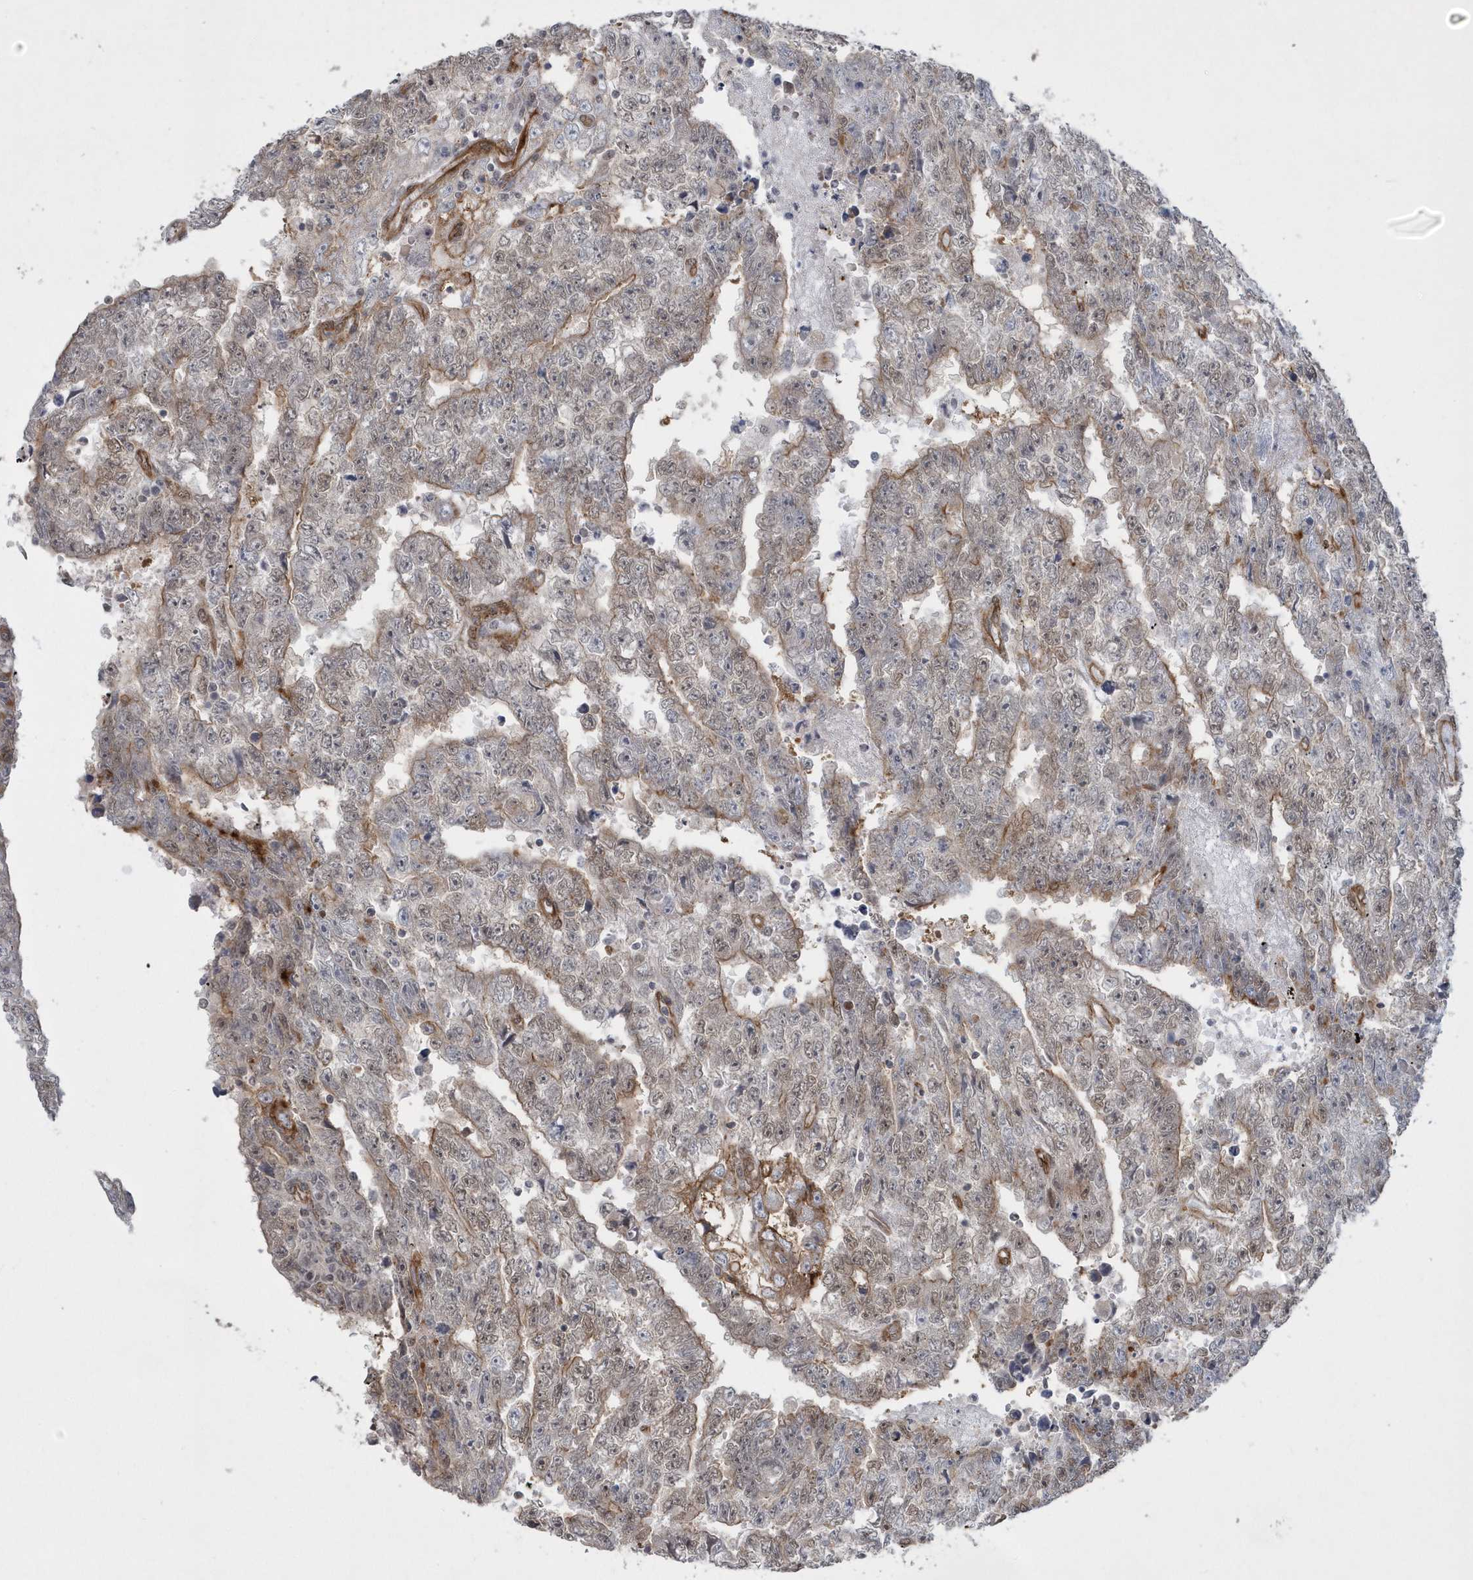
{"staining": {"intensity": "weak", "quantity": "25%-75%", "location": "cytoplasmic/membranous"}, "tissue": "testis cancer", "cell_type": "Tumor cells", "image_type": "cancer", "snomed": [{"axis": "morphology", "description": "Carcinoma, Embryonal, NOS"}, {"axis": "topography", "description": "Testis"}], "caption": "This image demonstrates immunohistochemistry staining of testis cancer (embryonal carcinoma), with low weak cytoplasmic/membranous expression in approximately 25%-75% of tumor cells.", "gene": "RAI14", "patient": {"sex": "male", "age": 25}}